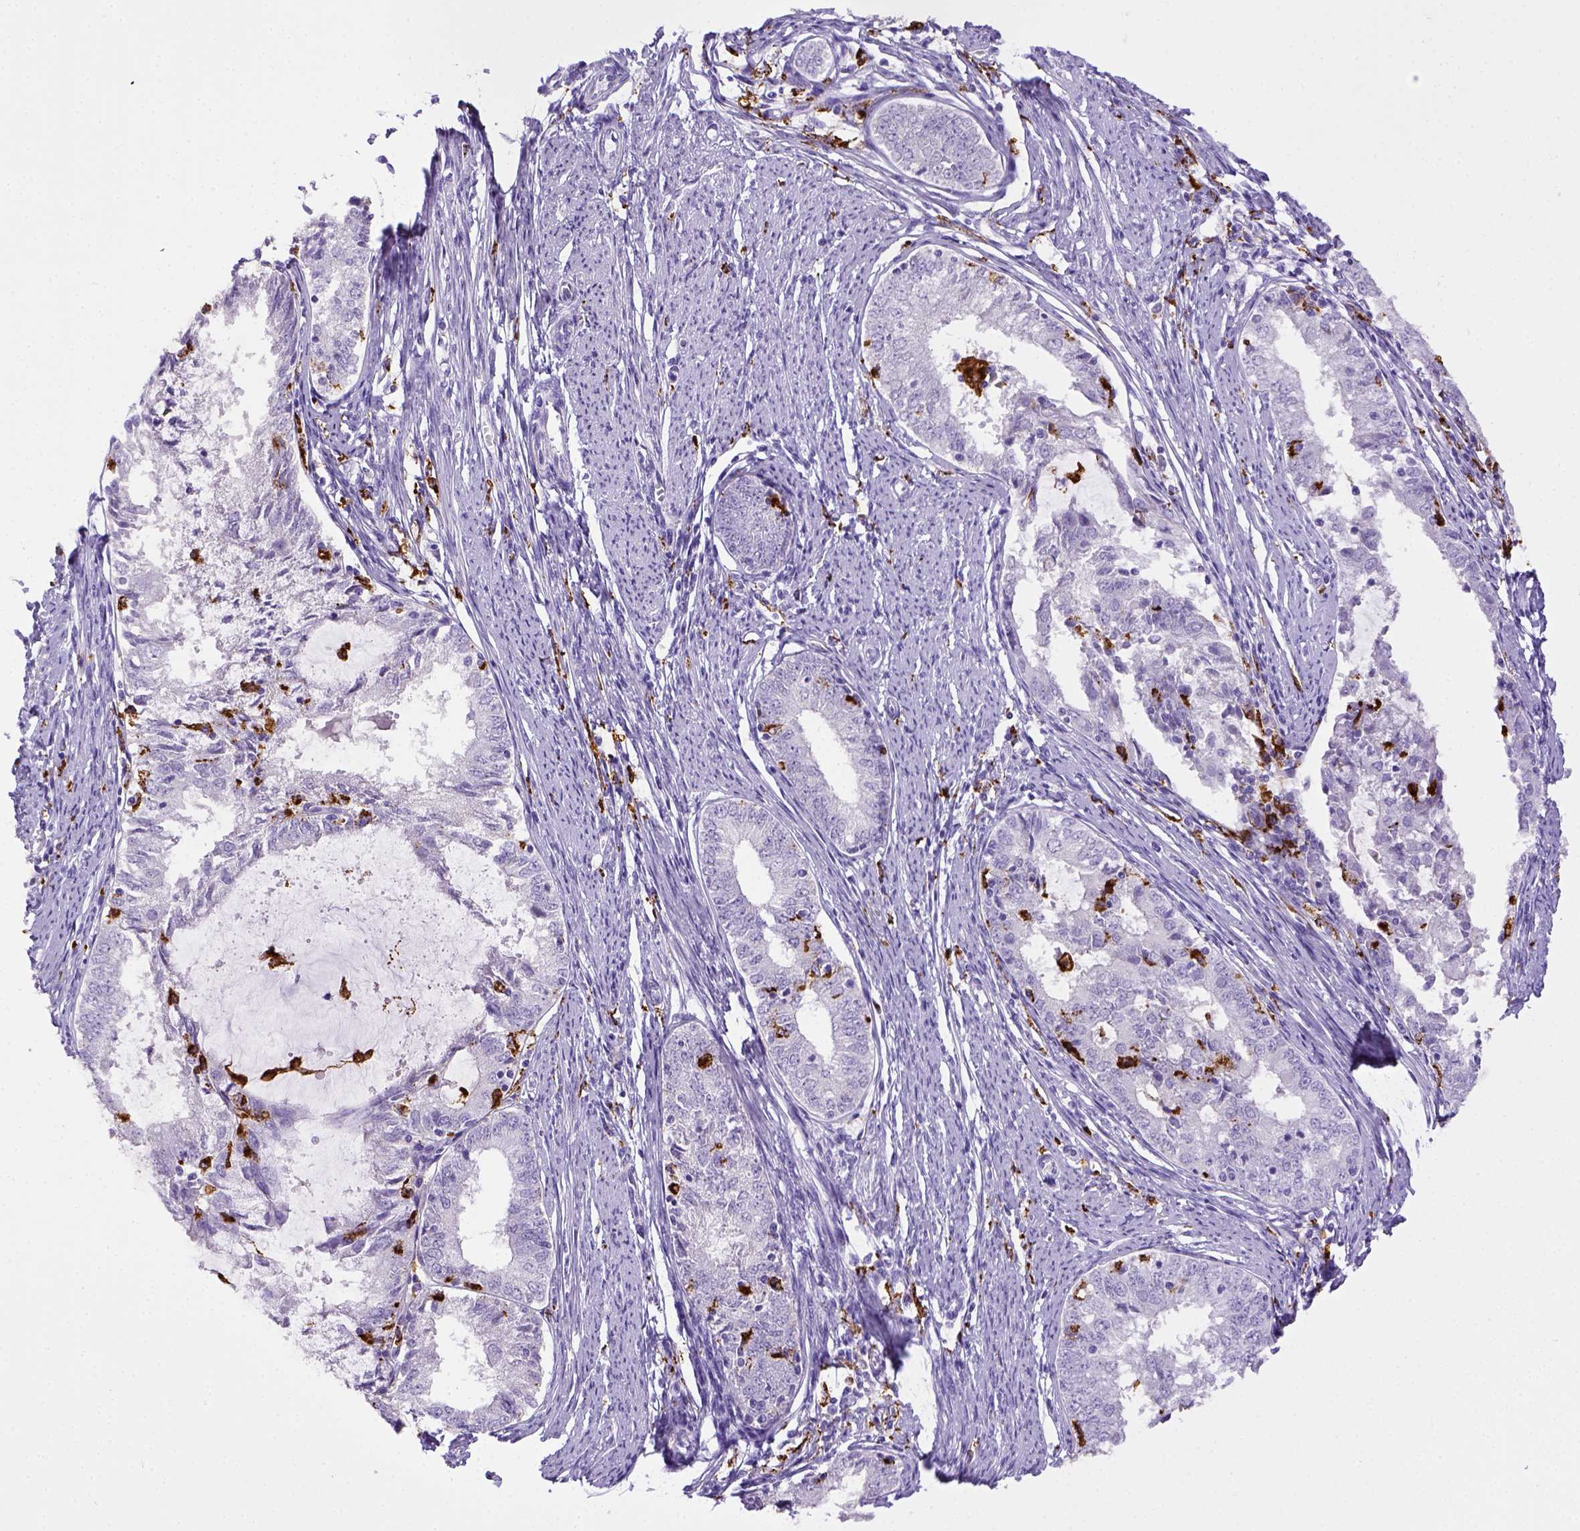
{"staining": {"intensity": "negative", "quantity": "none", "location": "none"}, "tissue": "endometrial cancer", "cell_type": "Tumor cells", "image_type": "cancer", "snomed": [{"axis": "morphology", "description": "Adenocarcinoma, NOS"}, {"axis": "topography", "description": "Endometrium"}], "caption": "Endometrial adenocarcinoma was stained to show a protein in brown. There is no significant positivity in tumor cells.", "gene": "CD68", "patient": {"sex": "female", "age": 57}}